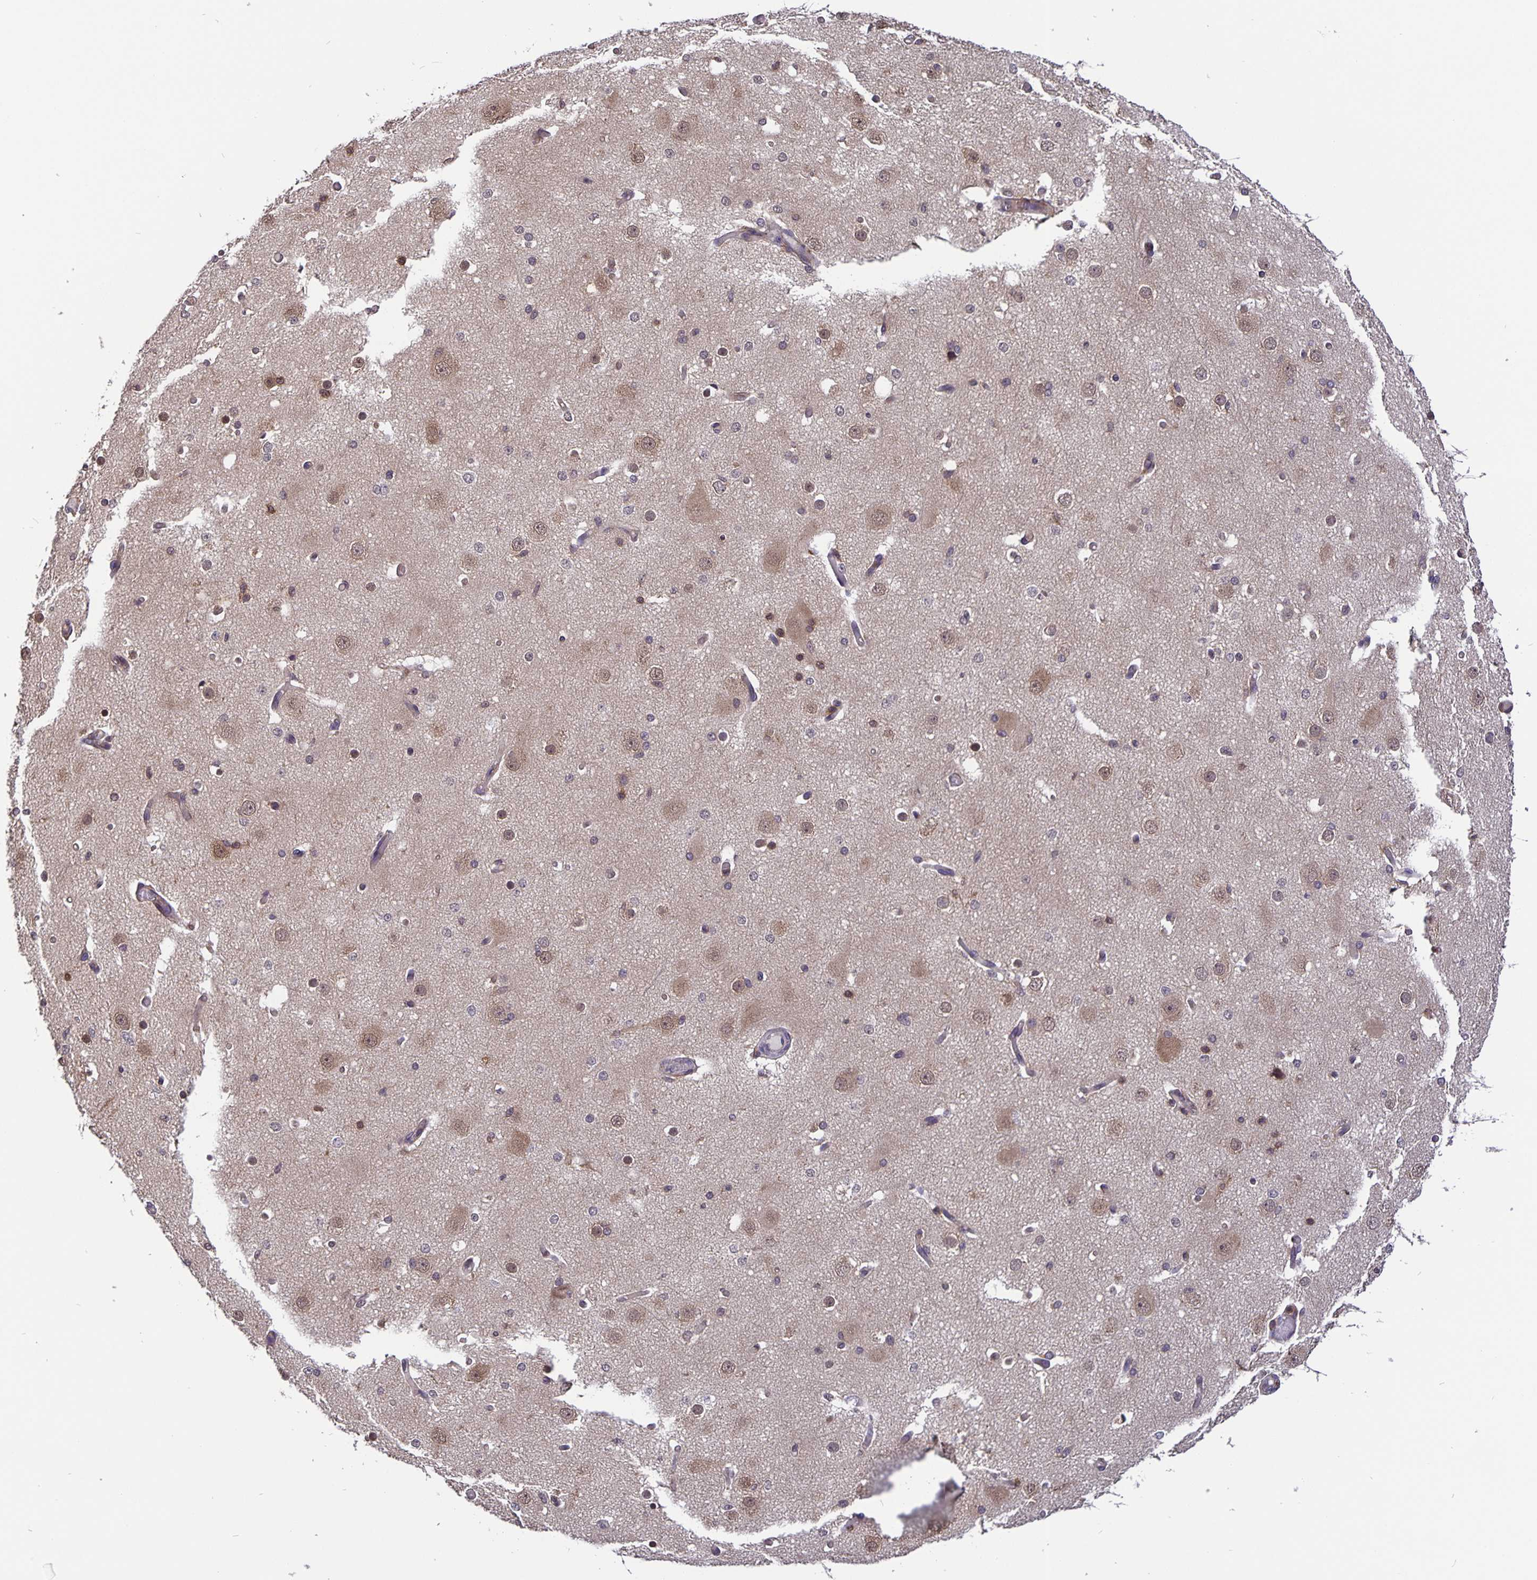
{"staining": {"intensity": "weak", "quantity": ">75%", "location": "cytoplasmic/membranous"}, "tissue": "cerebral cortex", "cell_type": "Endothelial cells", "image_type": "normal", "snomed": [{"axis": "morphology", "description": "Normal tissue, NOS"}, {"axis": "morphology", "description": "Inflammation, NOS"}, {"axis": "topography", "description": "Cerebral cortex"}], "caption": "Immunohistochemistry (DAB) staining of normal human cerebral cortex displays weak cytoplasmic/membranous protein expression in about >75% of endothelial cells. (DAB (3,3'-diaminobenzidine) IHC with brightfield microscopy, high magnification).", "gene": "FEM1C", "patient": {"sex": "male", "age": 6}}